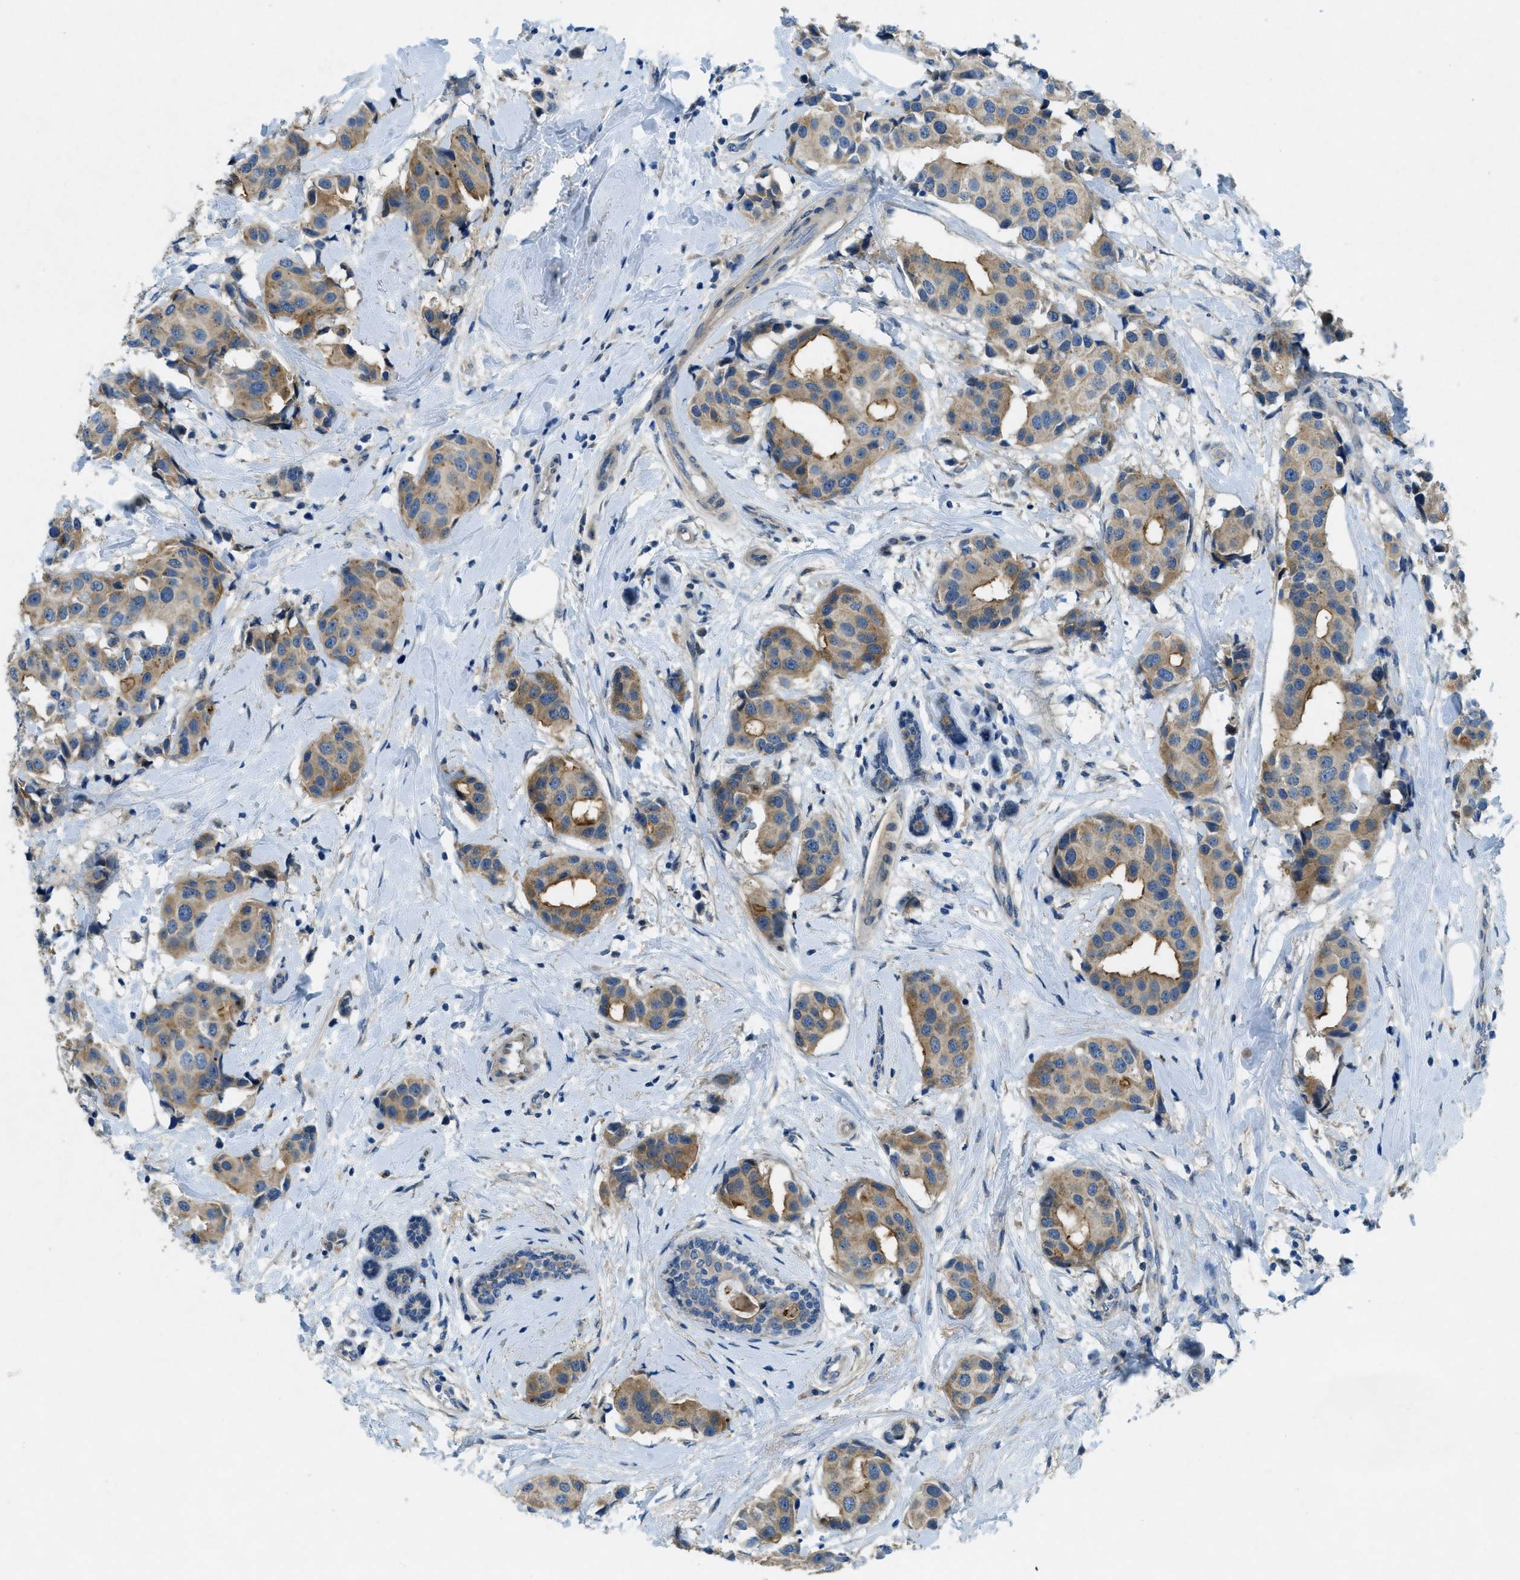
{"staining": {"intensity": "moderate", "quantity": "25%-75%", "location": "cytoplasmic/membranous"}, "tissue": "breast cancer", "cell_type": "Tumor cells", "image_type": "cancer", "snomed": [{"axis": "morphology", "description": "Normal tissue, NOS"}, {"axis": "morphology", "description": "Duct carcinoma"}, {"axis": "topography", "description": "Breast"}], "caption": "This is a micrograph of immunohistochemistry staining of breast cancer, which shows moderate expression in the cytoplasmic/membranous of tumor cells.", "gene": "SNX14", "patient": {"sex": "female", "age": 39}}